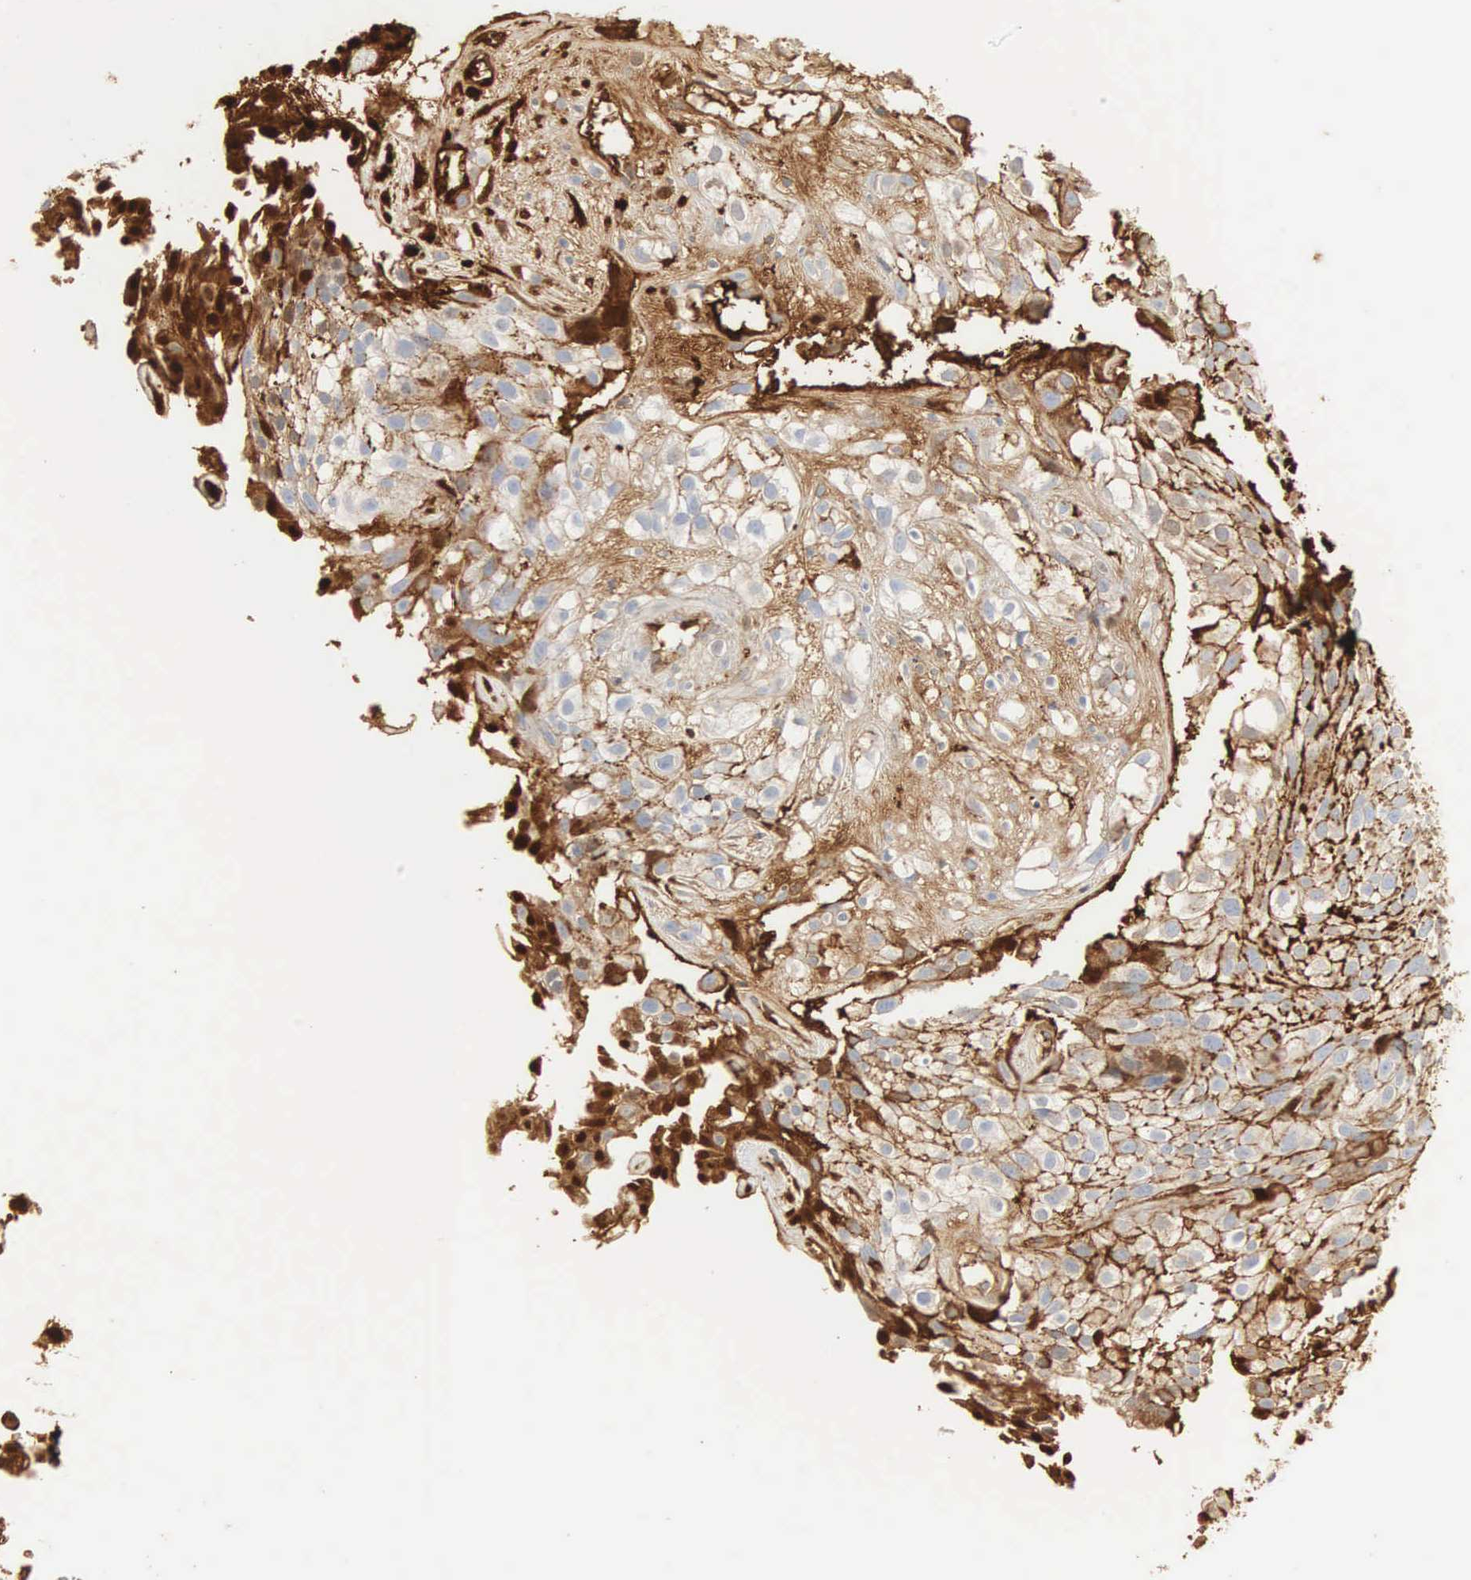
{"staining": {"intensity": "moderate", "quantity": "25%-75%", "location": "cytoplasmic/membranous"}, "tissue": "urothelial cancer", "cell_type": "Tumor cells", "image_type": "cancer", "snomed": [{"axis": "morphology", "description": "Urothelial carcinoma, High grade"}, {"axis": "topography", "description": "Urinary bladder"}], "caption": "Brown immunohistochemical staining in urothelial carcinoma (high-grade) exhibits moderate cytoplasmic/membranous expression in approximately 25%-75% of tumor cells. The protein of interest is shown in brown color, while the nuclei are stained blue.", "gene": "IGLC3", "patient": {"sex": "male", "age": 56}}